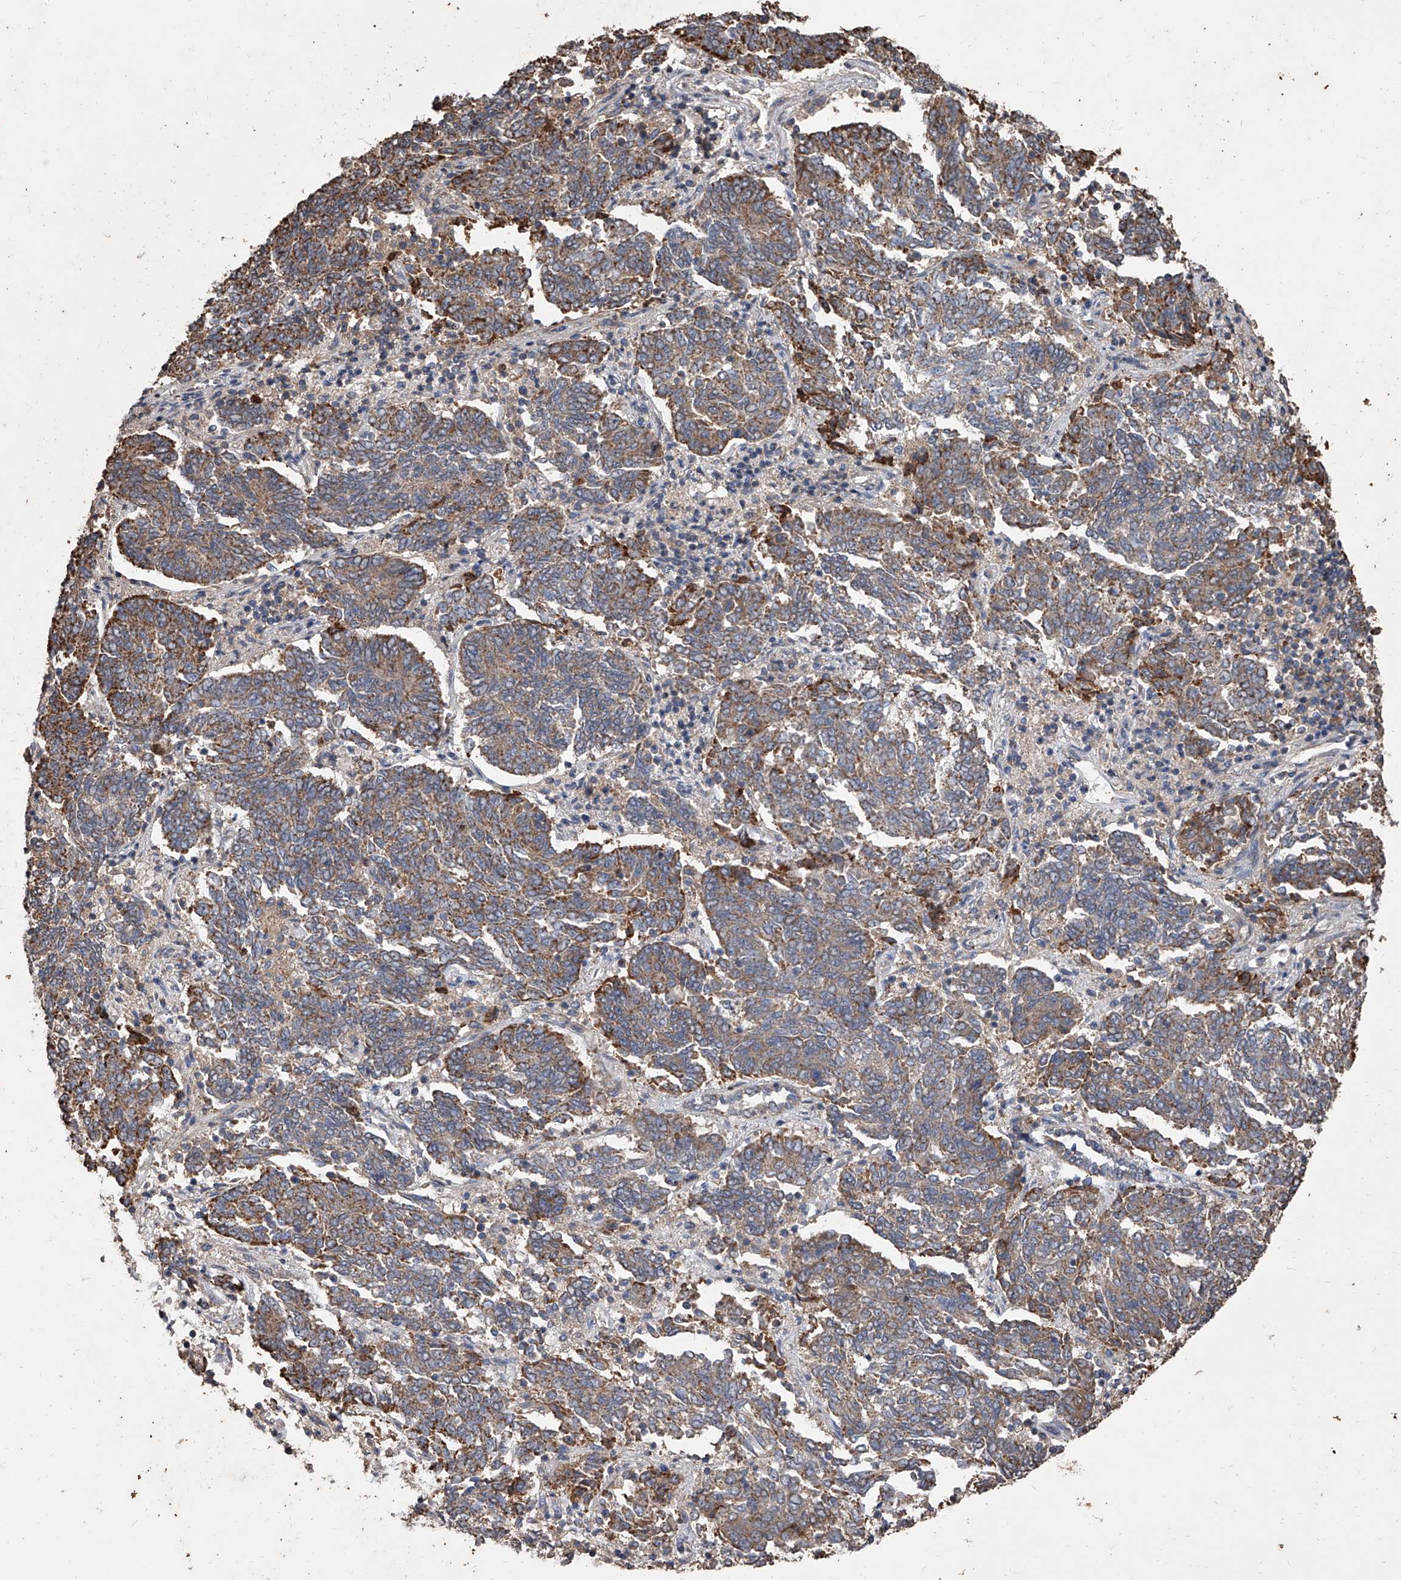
{"staining": {"intensity": "moderate", "quantity": ">75%", "location": "cytoplasmic/membranous"}, "tissue": "endometrial cancer", "cell_type": "Tumor cells", "image_type": "cancer", "snomed": [{"axis": "morphology", "description": "Adenocarcinoma, NOS"}, {"axis": "topography", "description": "Endometrium"}], "caption": "Immunohistochemical staining of endometrial adenocarcinoma displays medium levels of moderate cytoplasmic/membranous protein staining in about >75% of tumor cells.", "gene": "LTV1", "patient": {"sex": "female", "age": 80}}